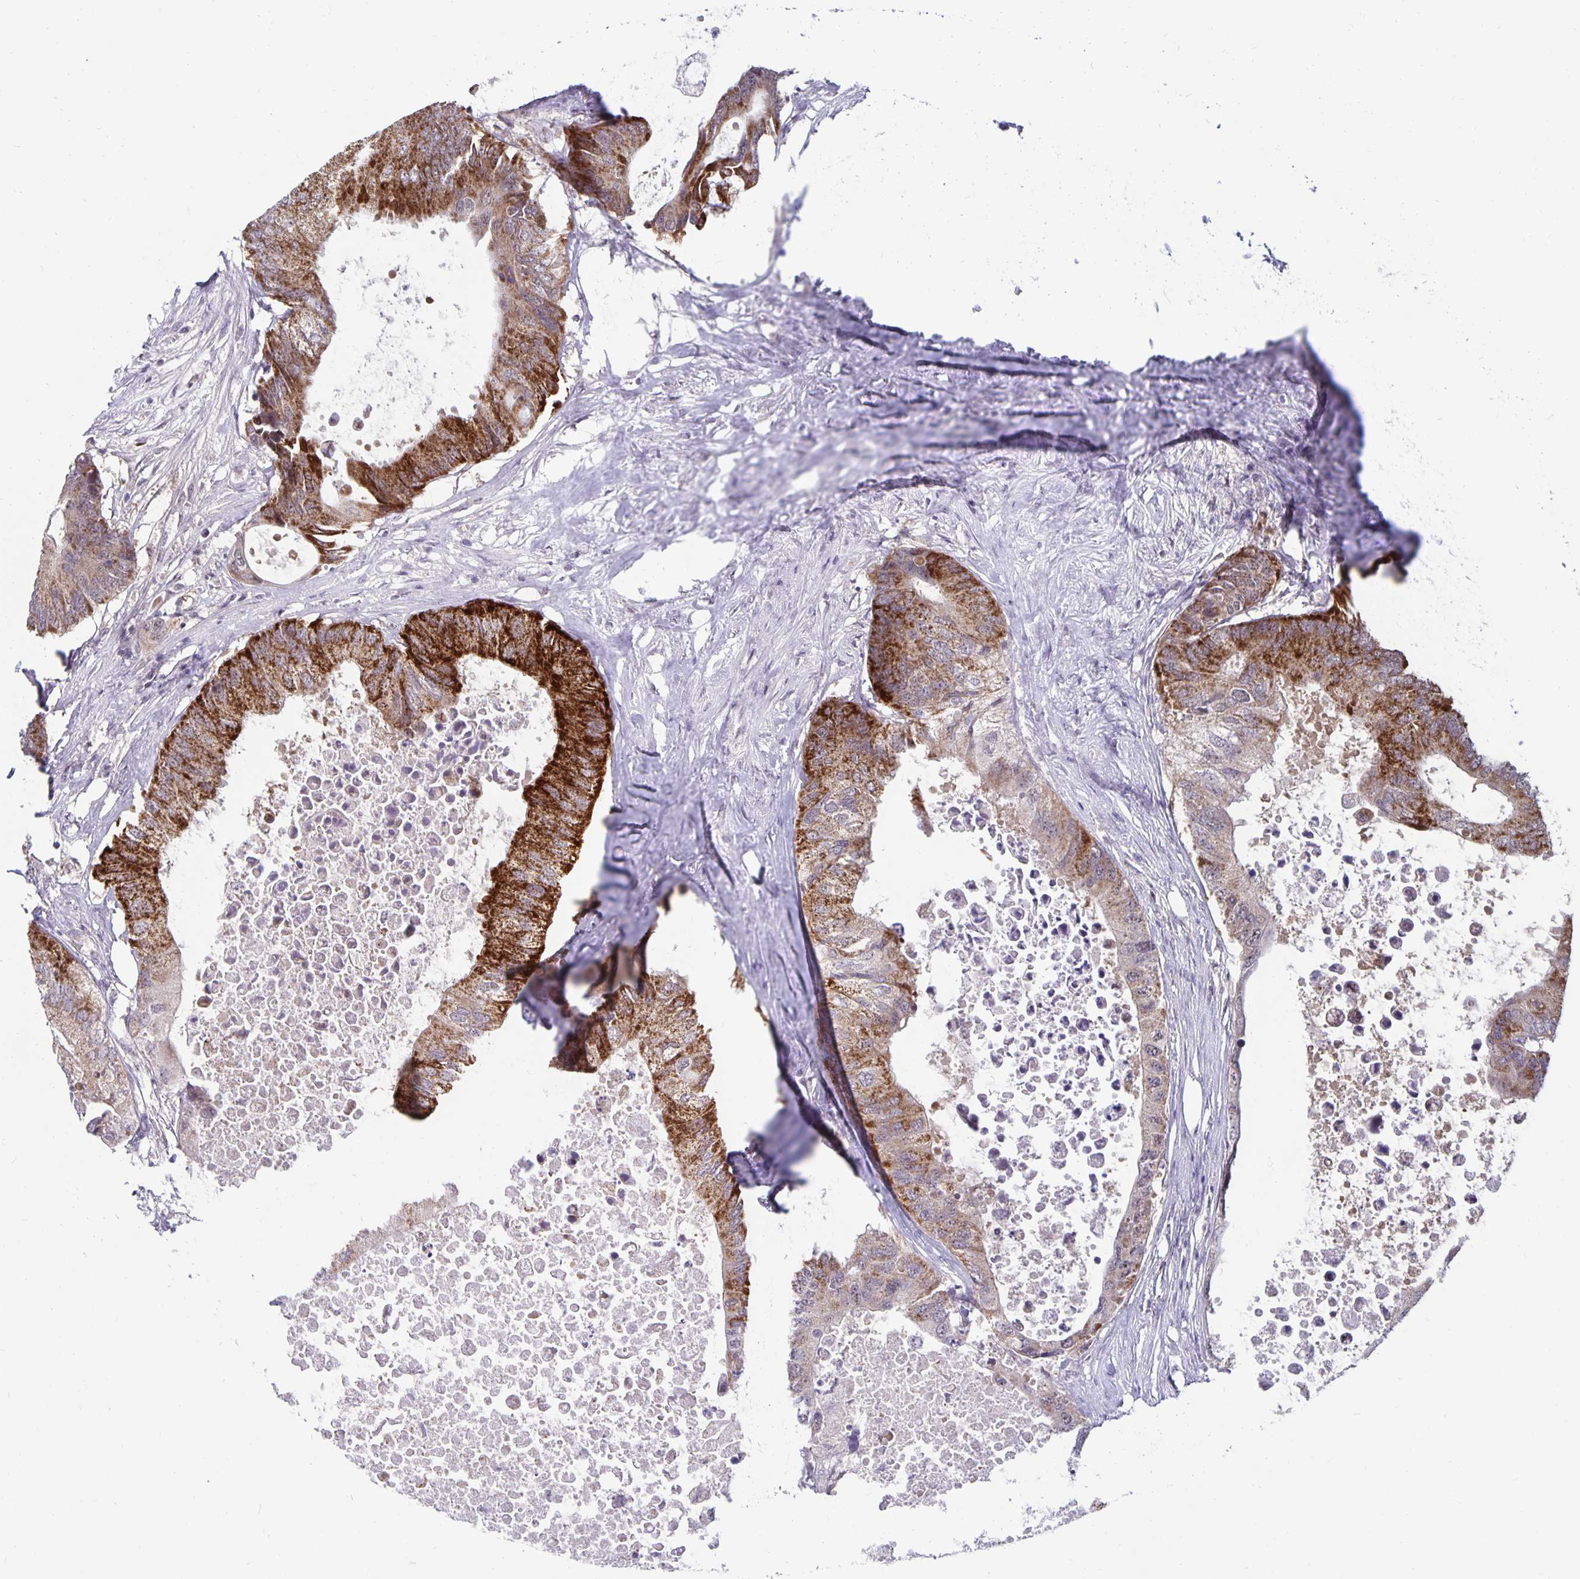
{"staining": {"intensity": "moderate", "quantity": ">75%", "location": "cytoplasmic/membranous,nuclear"}, "tissue": "colorectal cancer", "cell_type": "Tumor cells", "image_type": "cancer", "snomed": [{"axis": "morphology", "description": "Adenocarcinoma, NOS"}, {"axis": "topography", "description": "Colon"}], "caption": "Colorectal adenocarcinoma stained with immunohistochemistry demonstrates moderate cytoplasmic/membranous and nuclear expression in approximately >75% of tumor cells.", "gene": "EXOC6B", "patient": {"sex": "male", "age": 71}}